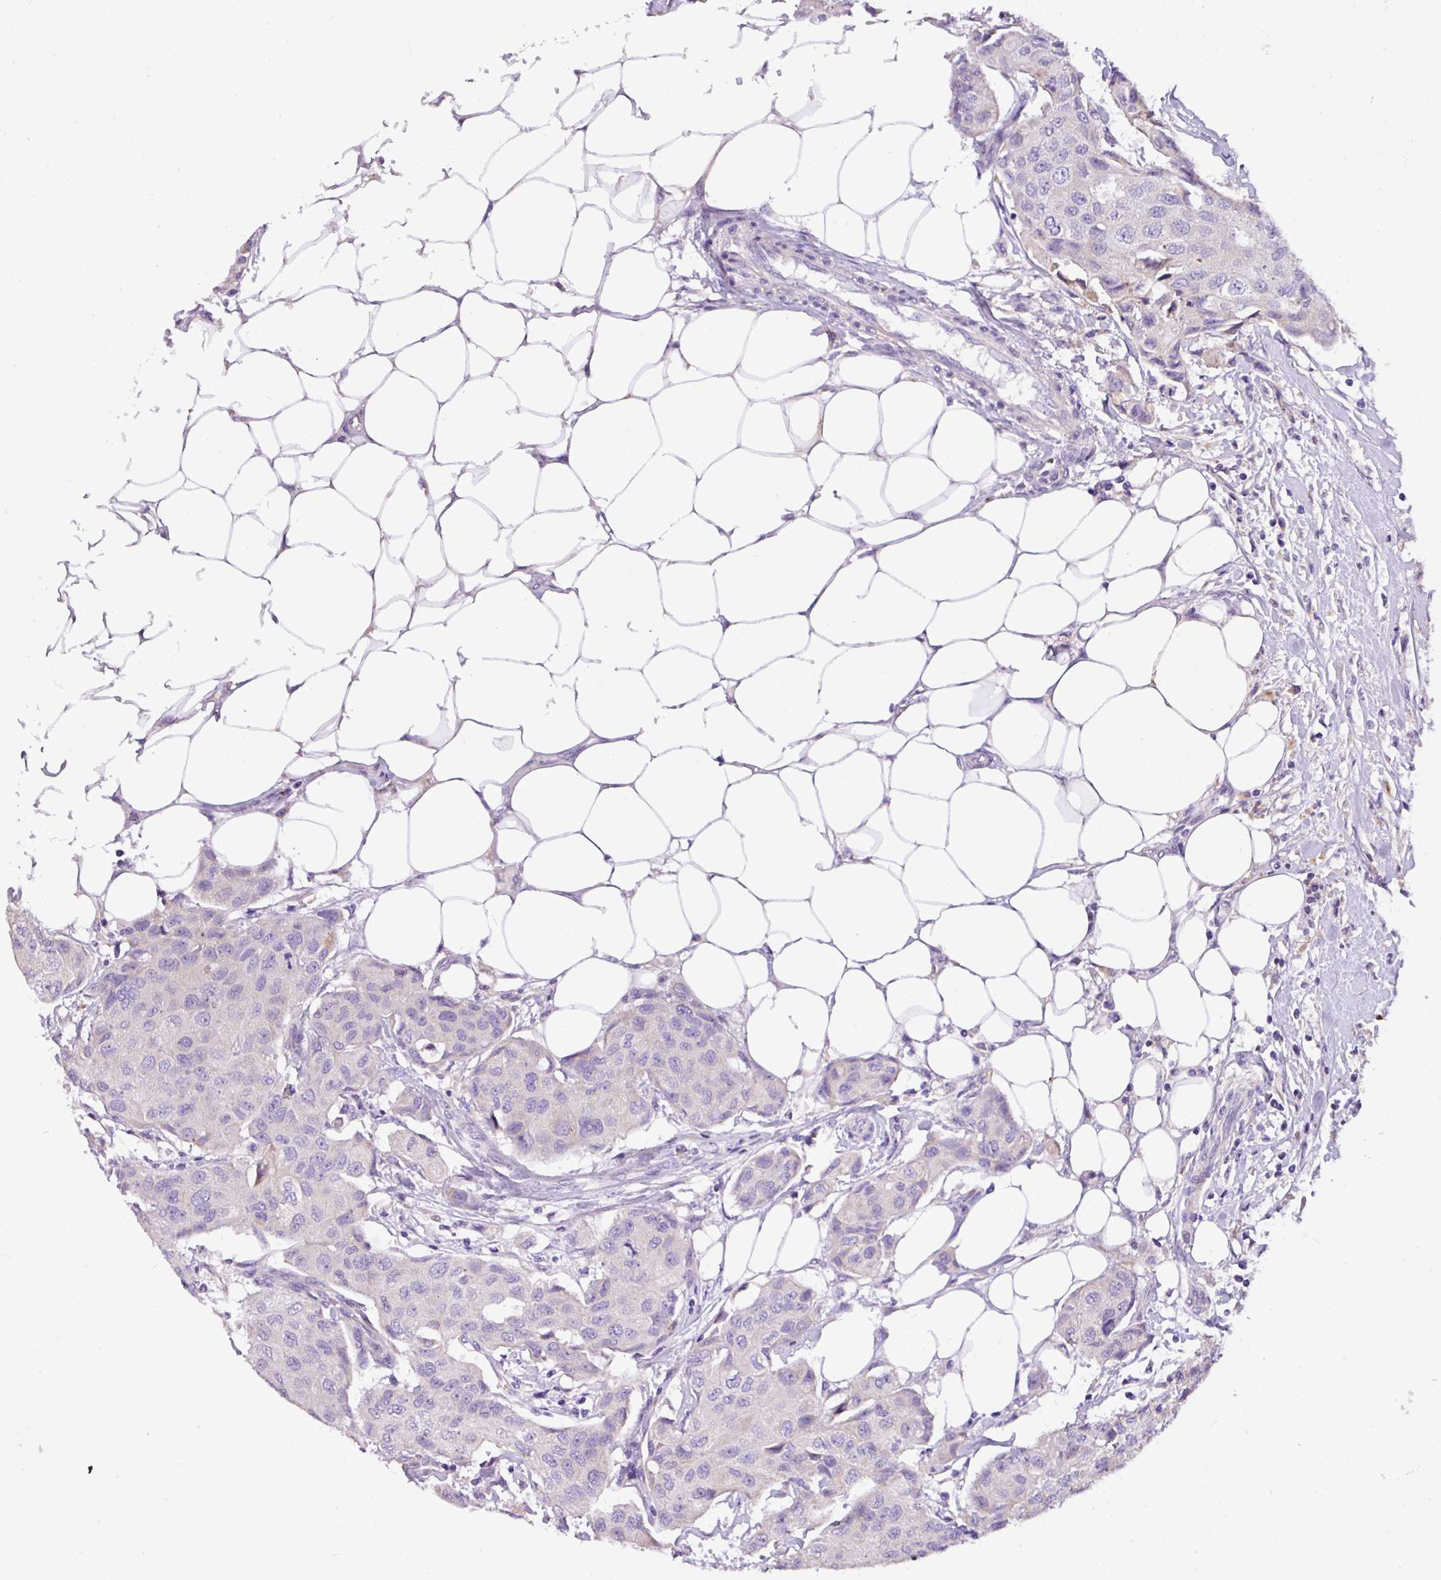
{"staining": {"intensity": "negative", "quantity": "none", "location": "none"}, "tissue": "breast cancer", "cell_type": "Tumor cells", "image_type": "cancer", "snomed": [{"axis": "morphology", "description": "Duct carcinoma"}, {"axis": "topography", "description": "Breast"}, {"axis": "topography", "description": "Lymph node"}], "caption": "The micrograph shows no significant staining in tumor cells of breast intraductal carcinoma.", "gene": "ANXA2R", "patient": {"sex": "female", "age": 80}}